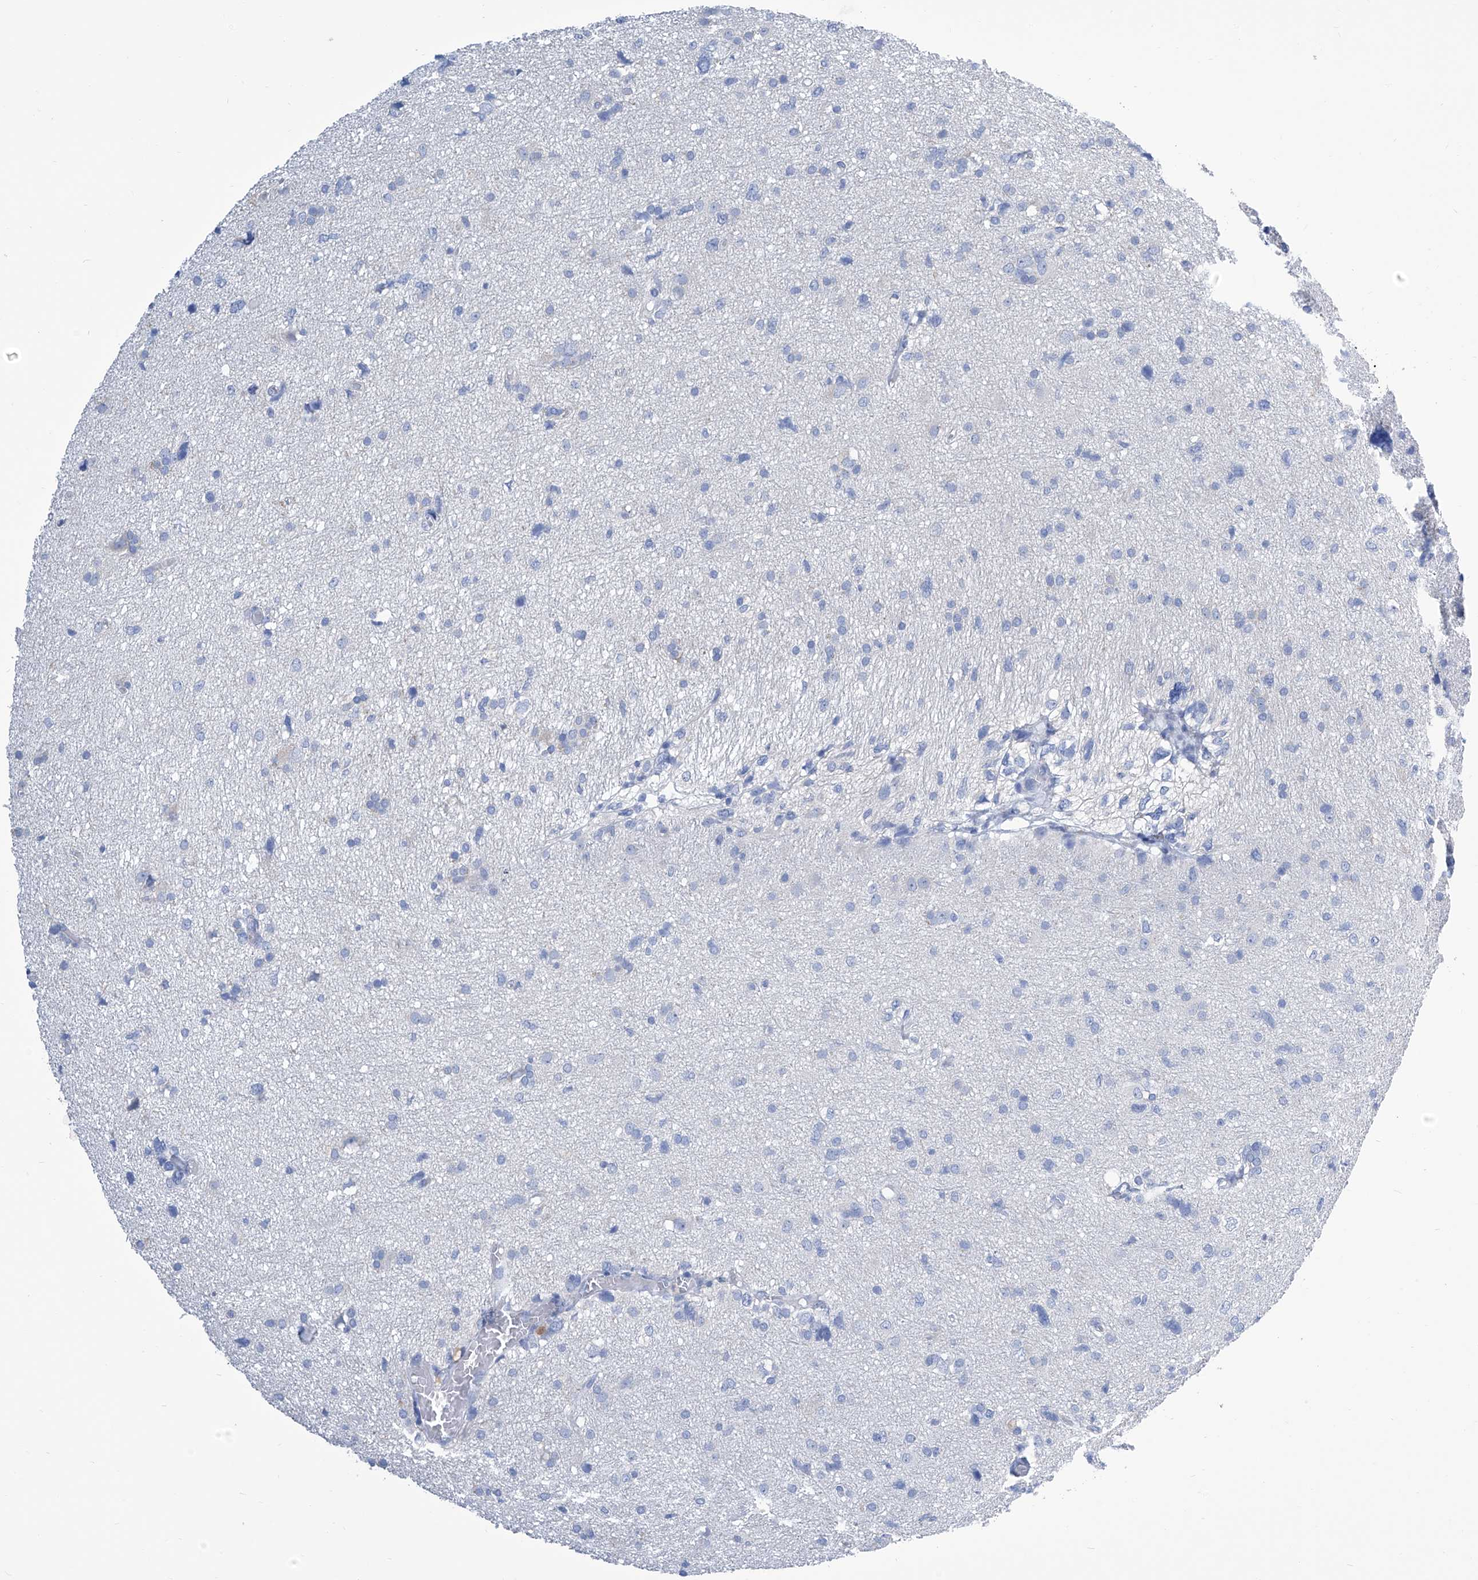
{"staining": {"intensity": "negative", "quantity": "none", "location": "none"}, "tissue": "glioma", "cell_type": "Tumor cells", "image_type": "cancer", "snomed": [{"axis": "morphology", "description": "Glioma, malignant, High grade"}, {"axis": "topography", "description": "Brain"}], "caption": "DAB immunohistochemical staining of glioma displays no significant staining in tumor cells. Brightfield microscopy of immunohistochemistry stained with DAB (brown) and hematoxylin (blue), captured at high magnification.", "gene": "IMPA2", "patient": {"sex": "female", "age": 59}}